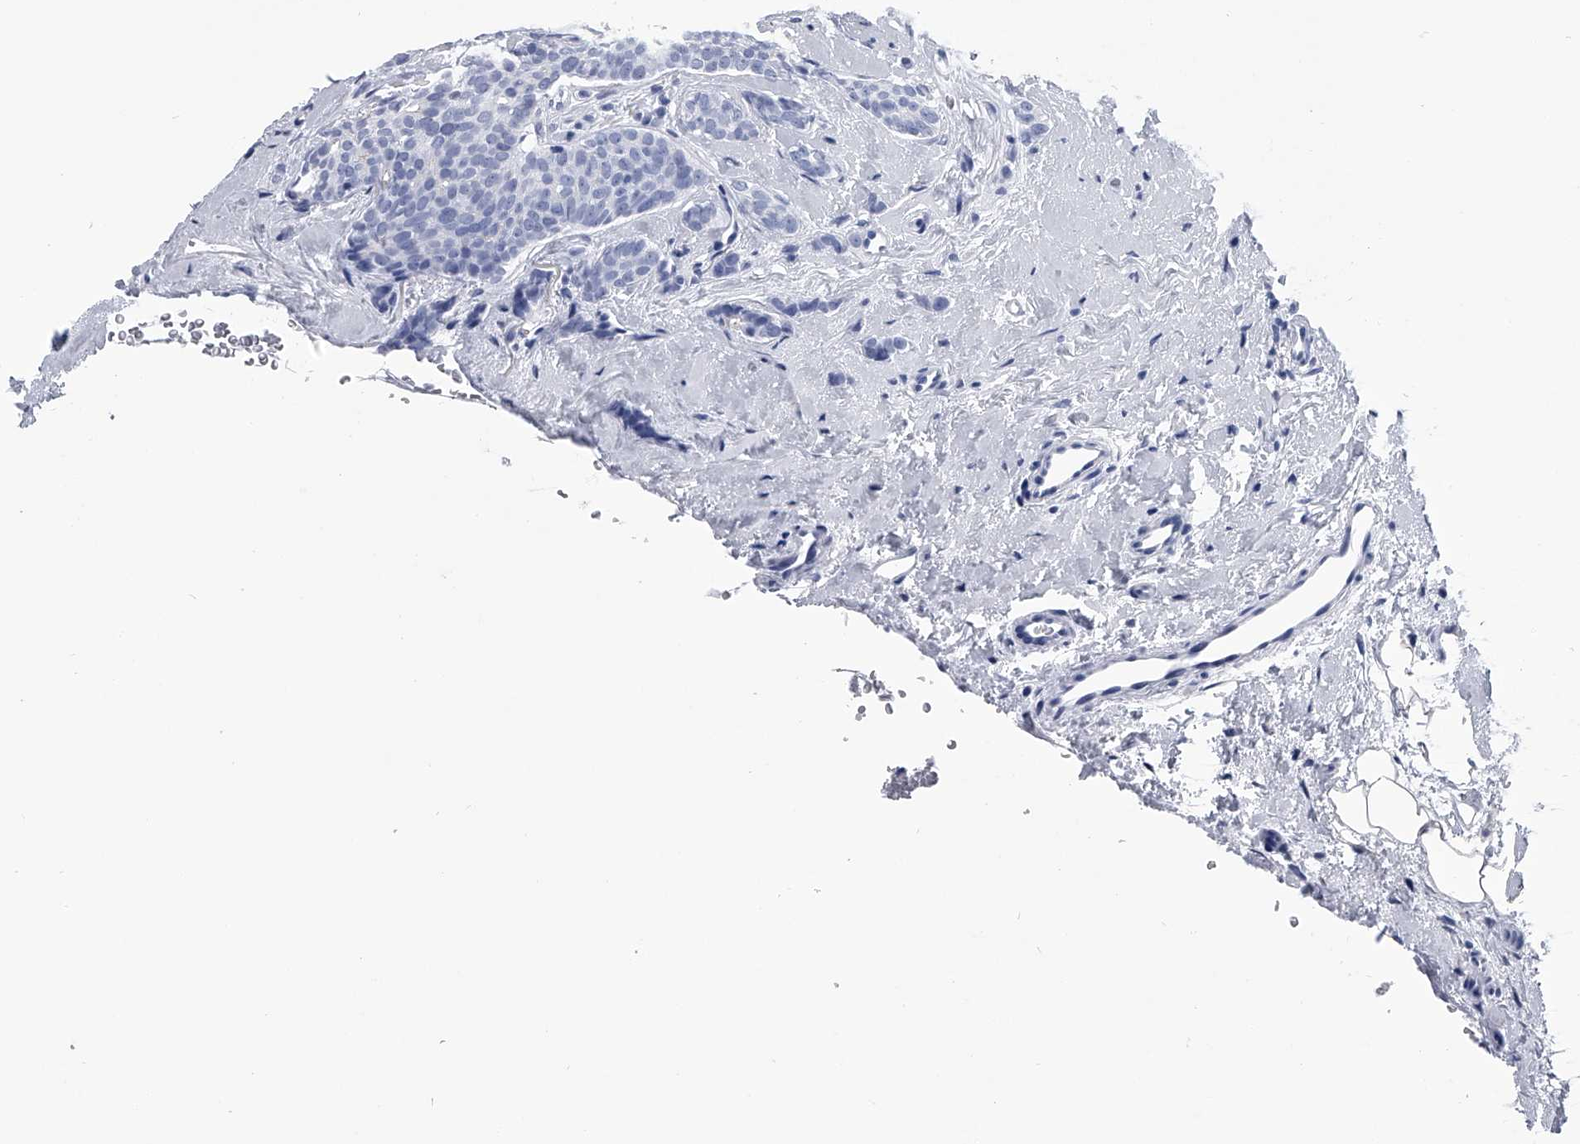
{"staining": {"intensity": "negative", "quantity": "none", "location": "none"}, "tissue": "breast cancer", "cell_type": "Tumor cells", "image_type": "cancer", "snomed": [{"axis": "morphology", "description": "Lobular carcinoma"}, {"axis": "topography", "description": "Skin"}, {"axis": "topography", "description": "Breast"}], "caption": "An image of human breast lobular carcinoma is negative for staining in tumor cells.", "gene": "PDXK", "patient": {"sex": "female", "age": 46}}